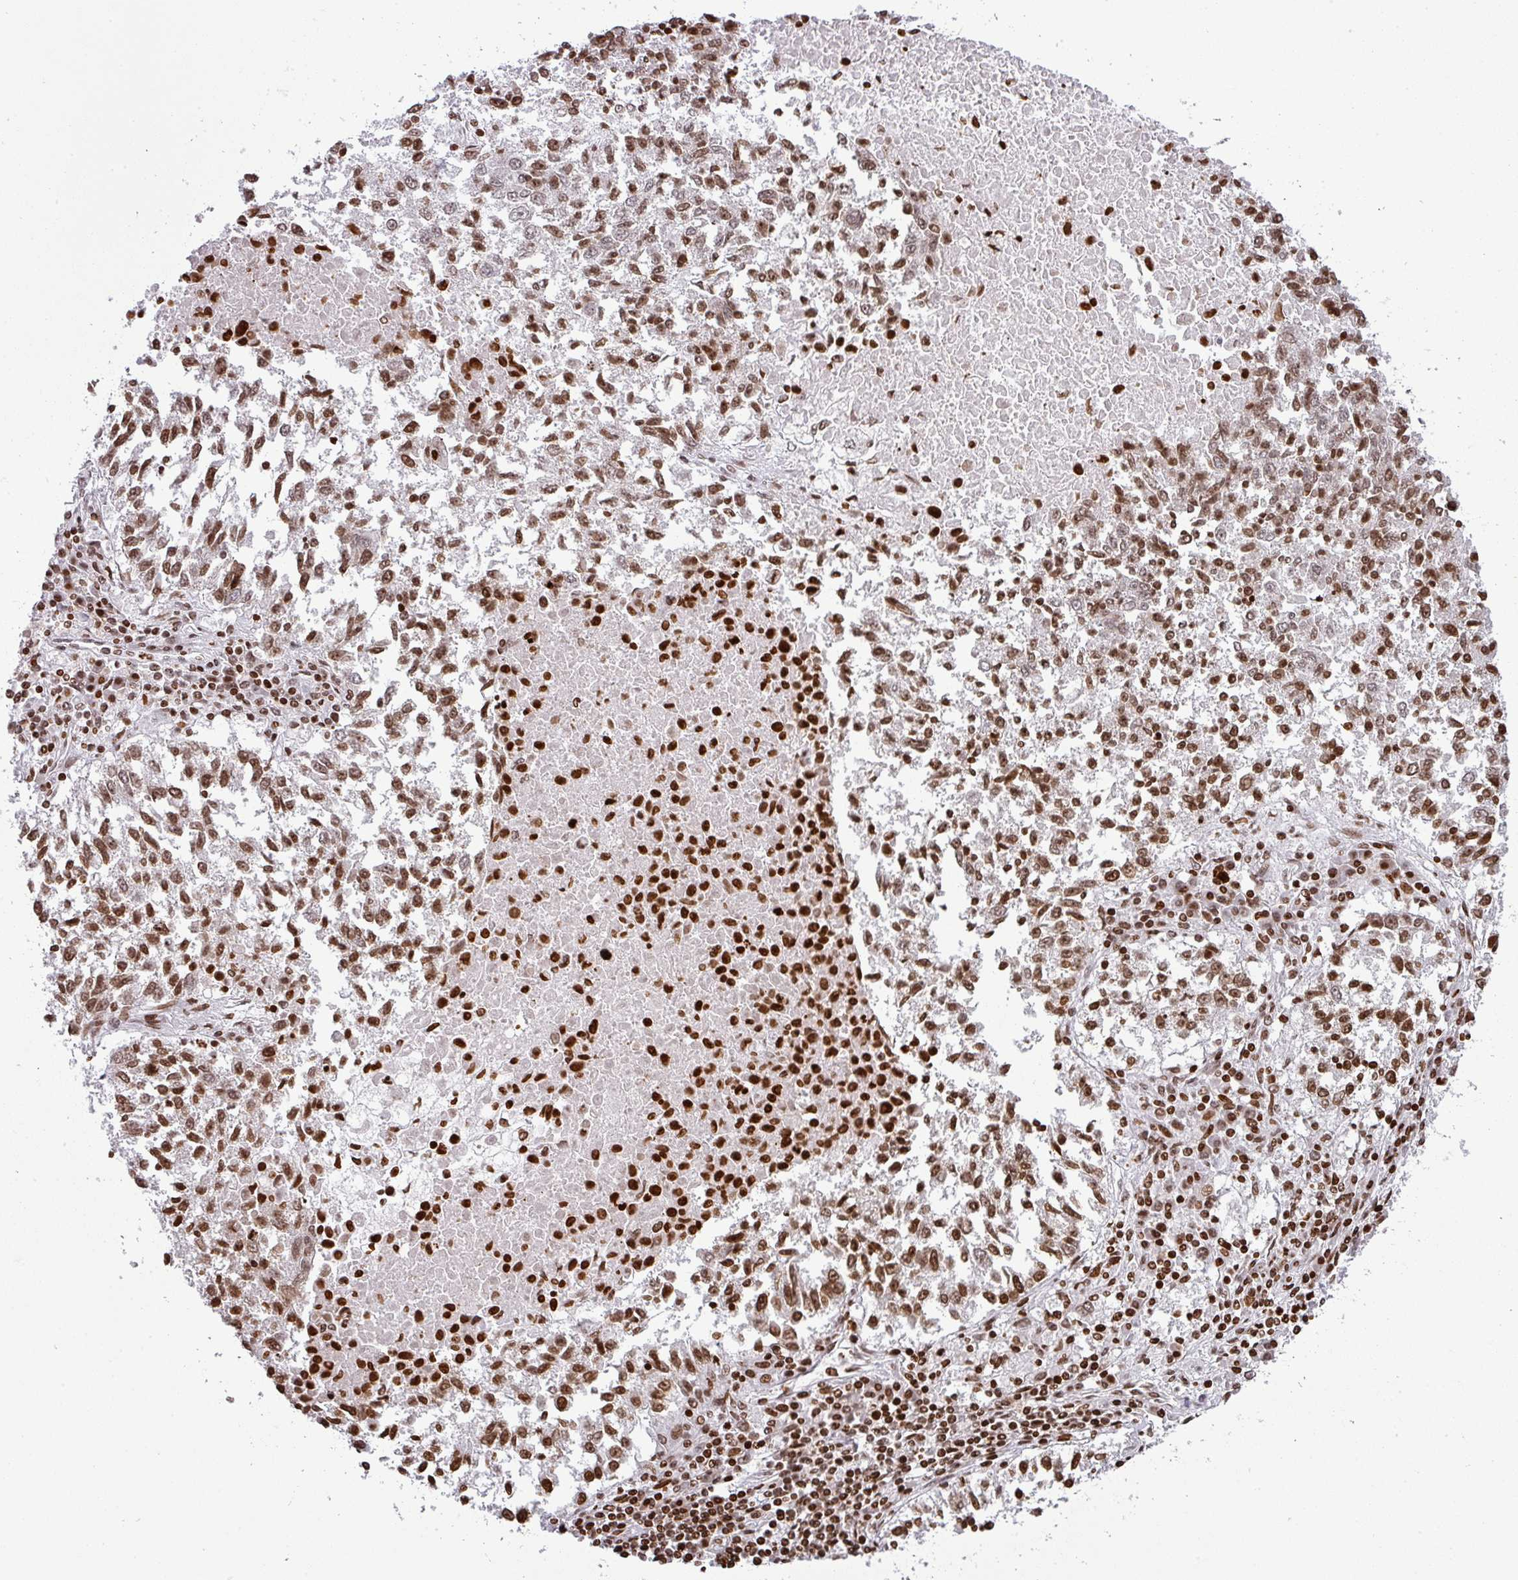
{"staining": {"intensity": "moderate", "quantity": ">75%", "location": "nuclear"}, "tissue": "lung cancer", "cell_type": "Tumor cells", "image_type": "cancer", "snomed": [{"axis": "morphology", "description": "Squamous cell carcinoma, NOS"}, {"axis": "topography", "description": "Lung"}], "caption": "Immunohistochemical staining of human lung cancer exhibits medium levels of moderate nuclear positivity in about >75% of tumor cells.", "gene": "RASL11A", "patient": {"sex": "male", "age": 73}}